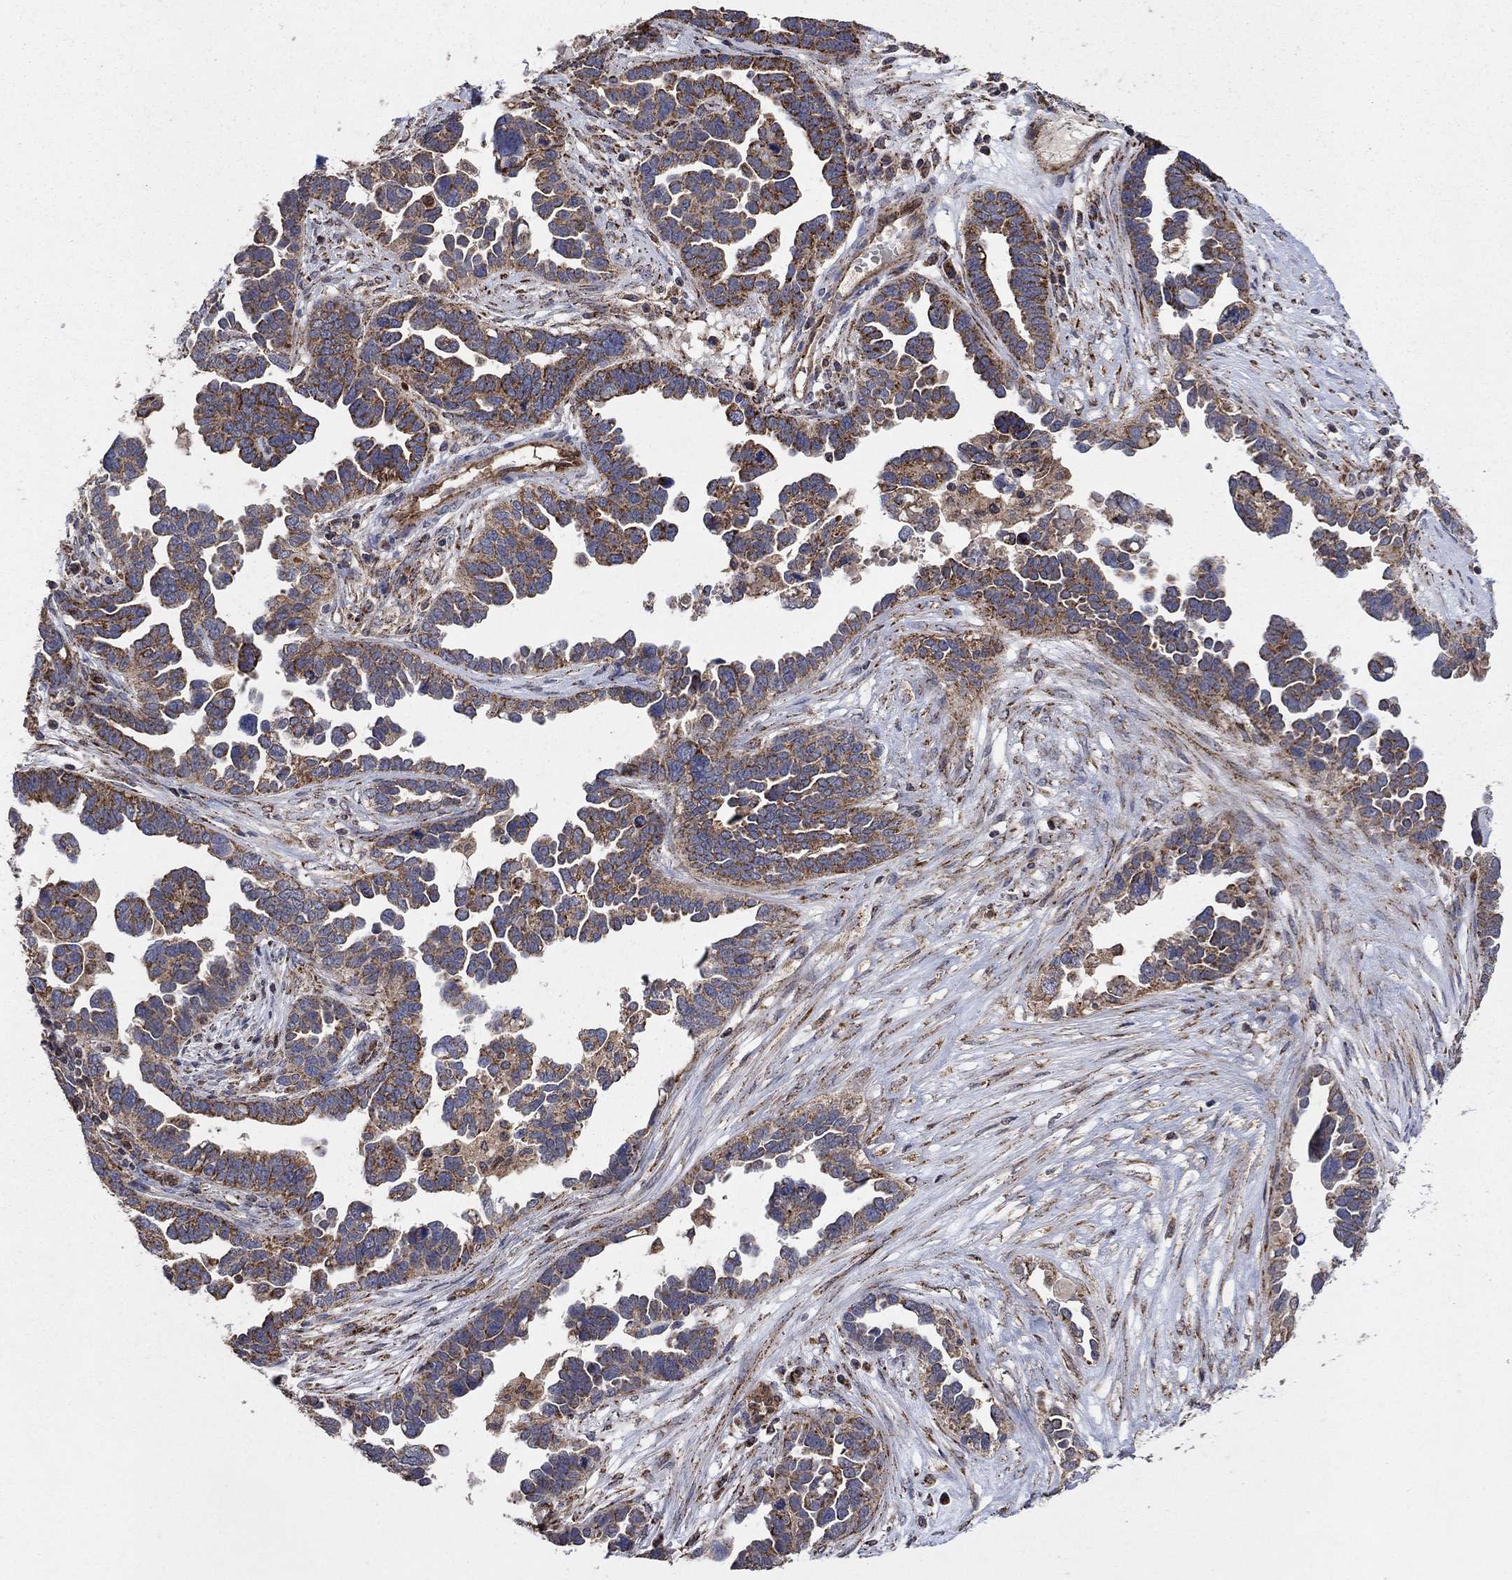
{"staining": {"intensity": "moderate", "quantity": "25%-75%", "location": "cytoplasmic/membranous"}, "tissue": "ovarian cancer", "cell_type": "Tumor cells", "image_type": "cancer", "snomed": [{"axis": "morphology", "description": "Cystadenocarcinoma, serous, NOS"}, {"axis": "topography", "description": "Ovary"}], "caption": "Immunohistochemistry of ovarian cancer exhibits medium levels of moderate cytoplasmic/membranous expression in about 25%-75% of tumor cells.", "gene": "DPH1", "patient": {"sex": "female", "age": 54}}